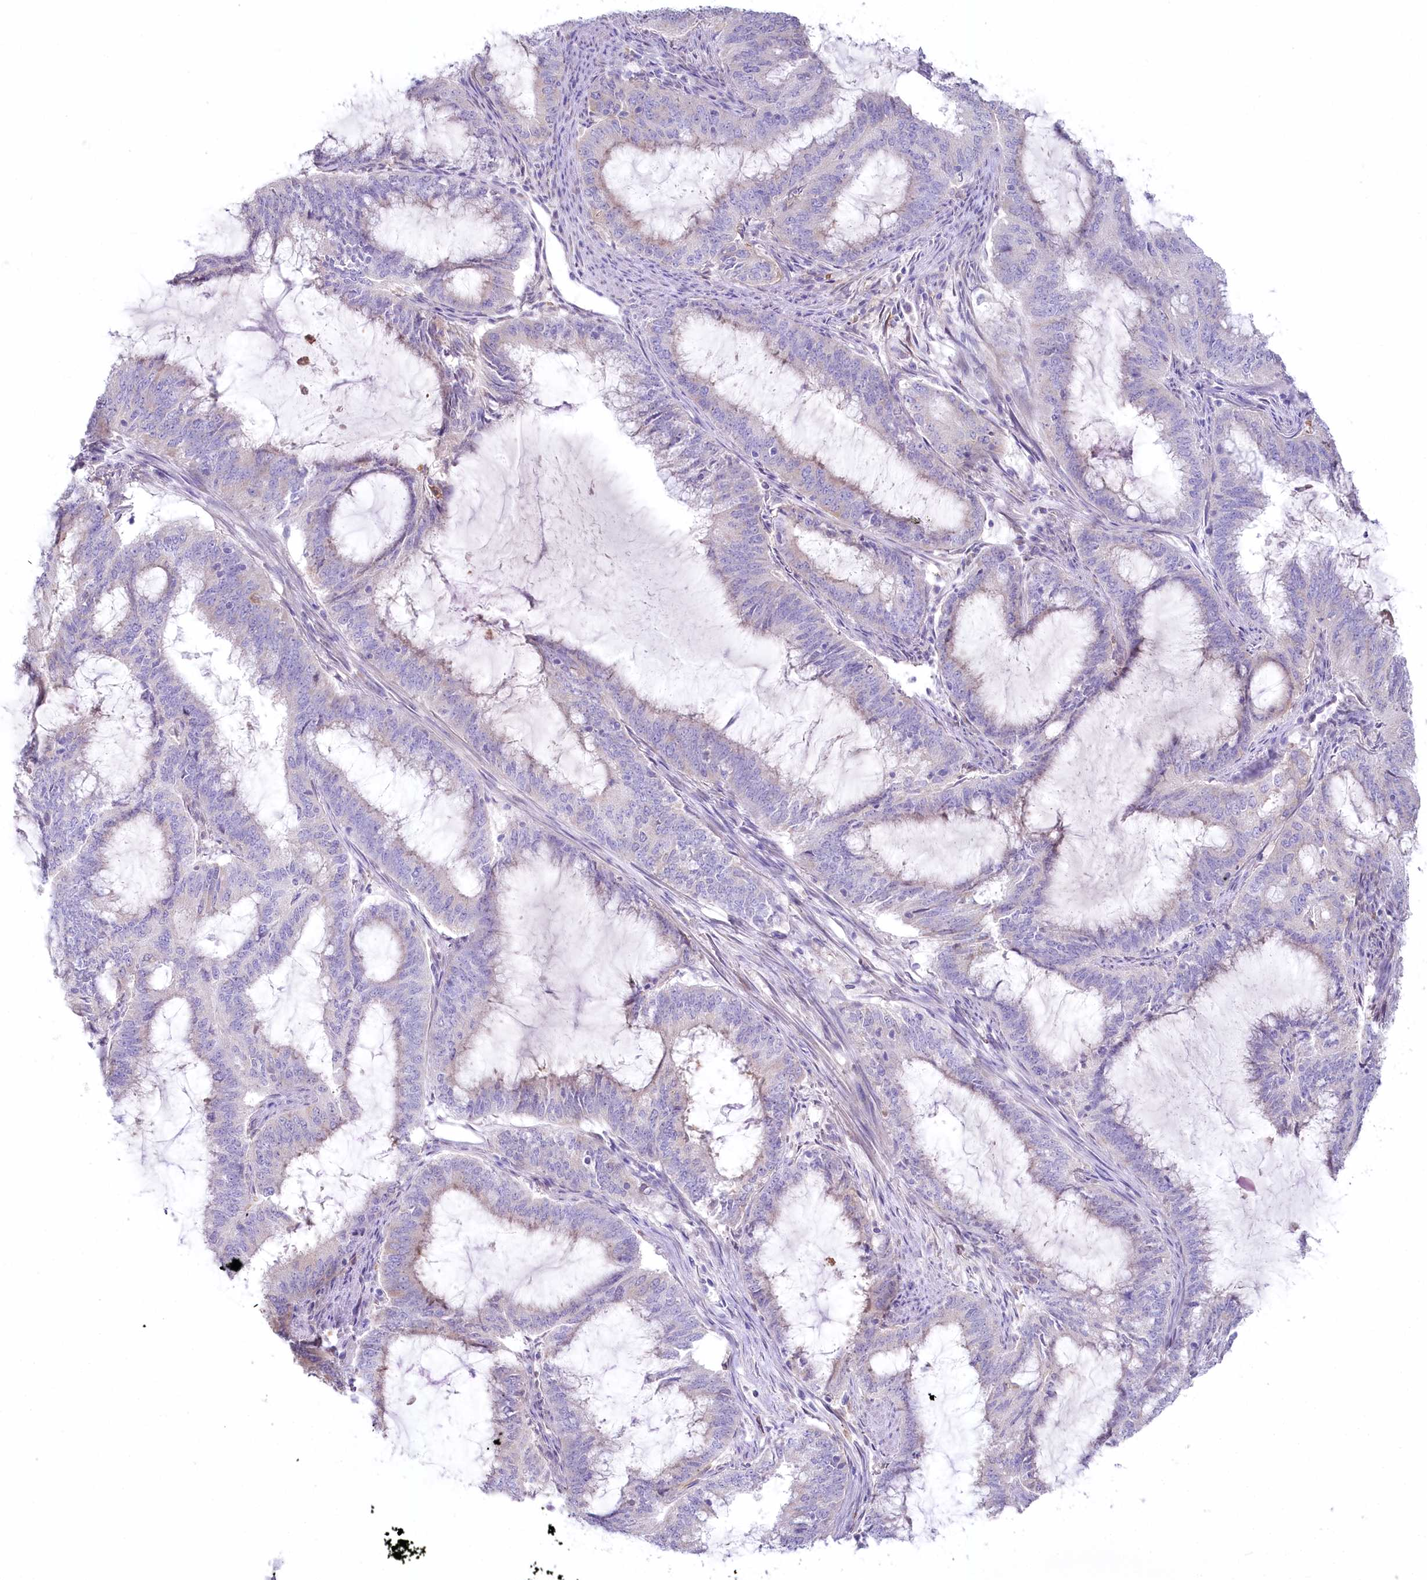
{"staining": {"intensity": "weak", "quantity": "<25%", "location": "cytoplasmic/membranous"}, "tissue": "endometrial cancer", "cell_type": "Tumor cells", "image_type": "cancer", "snomed": [{"axis": "morphology", "description": "Adenocarcinoma, NOS"}, {"axis": "topography", "description": "Endometrium"}], "caption": "Tumor cells show no significant protein expression in adenocarcinoma (endometrial).", "gene": "MYOZ1", "patient": {"sex": "female", "age": 51}}